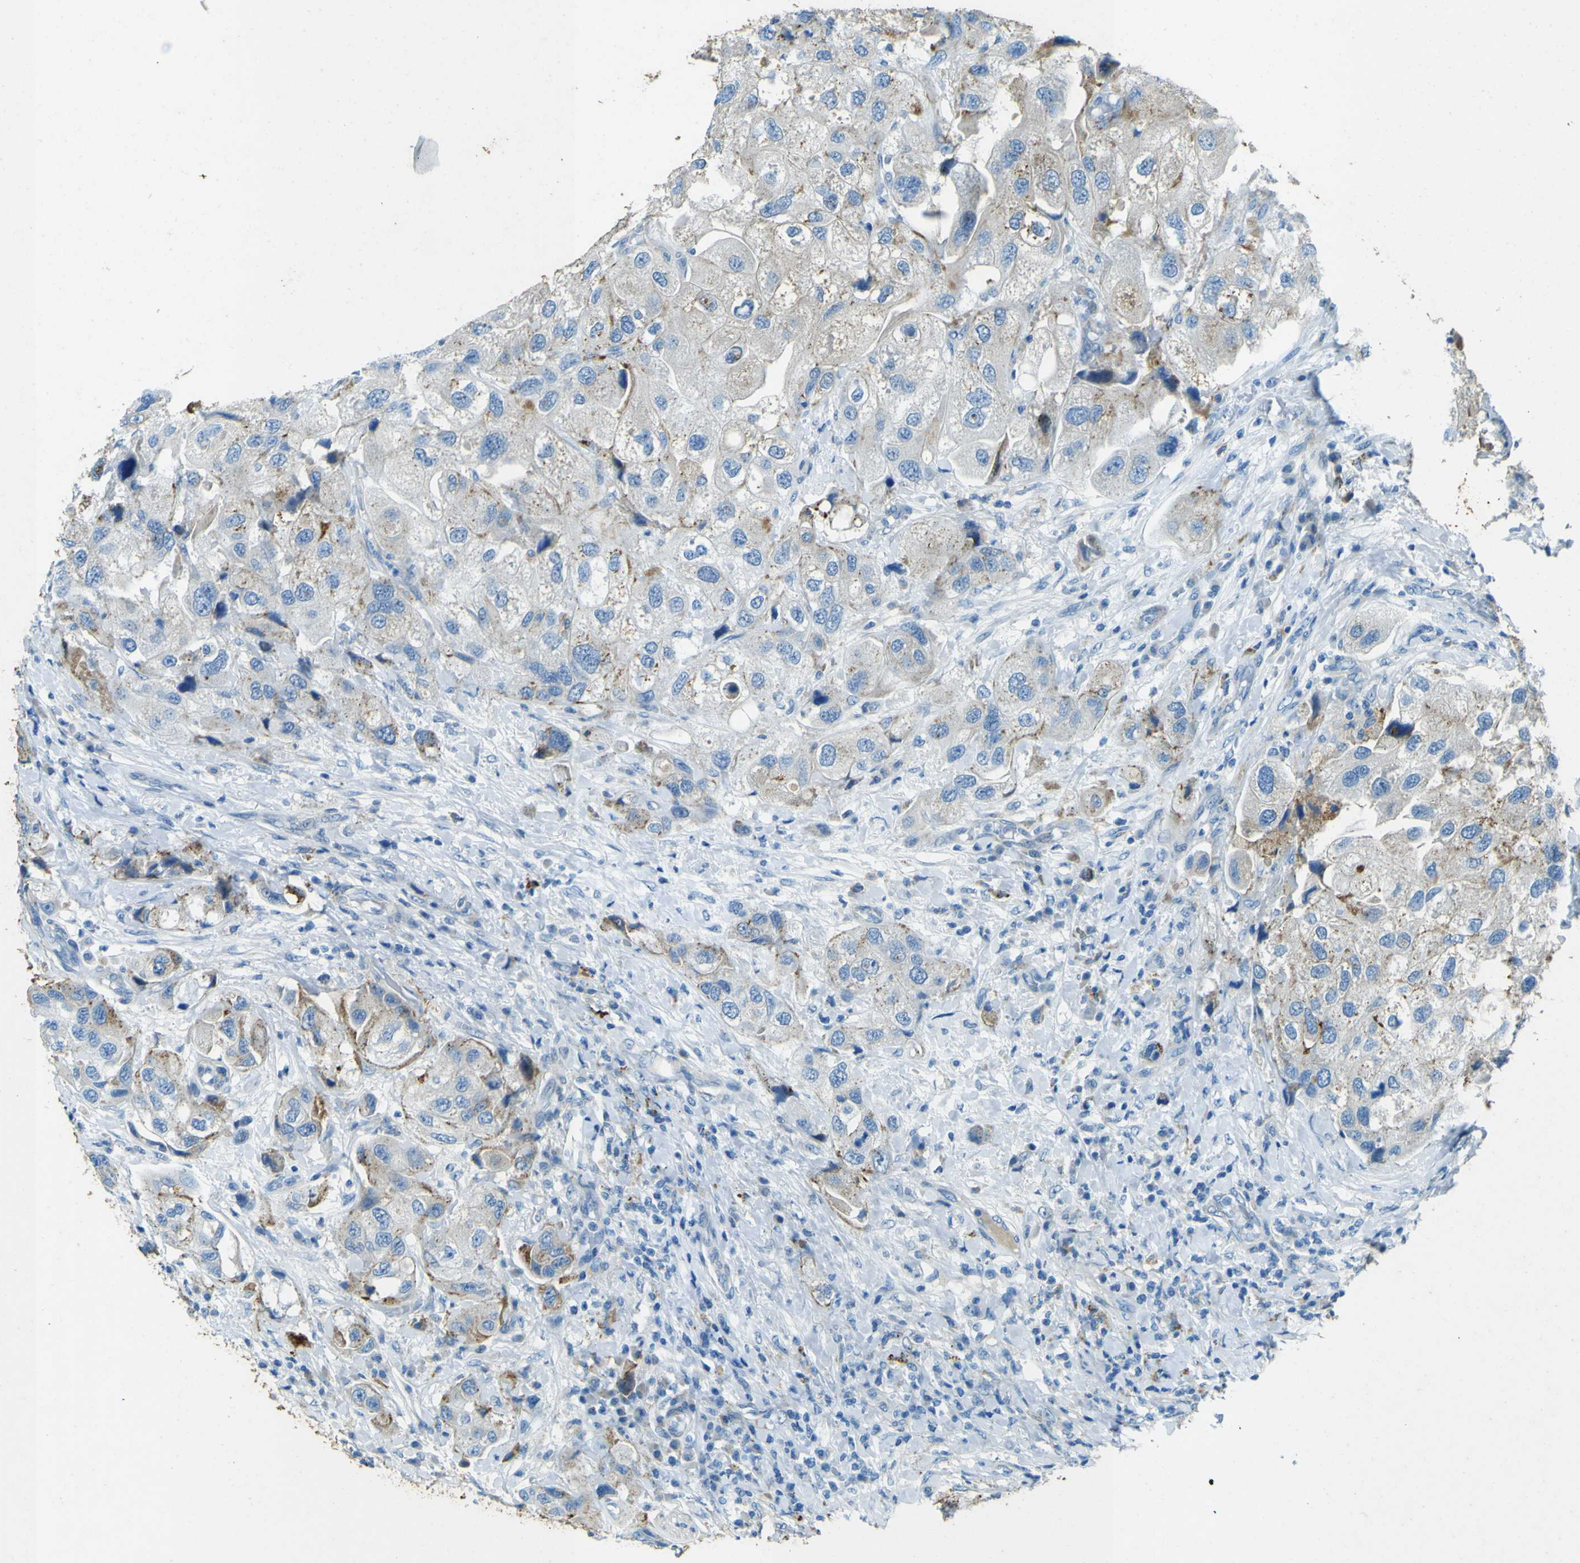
{"staining": {"intensity": "weak", "quantity": "25%-75%", "location": "cytoplasmic/membranous"}, "tissue": "urothelial cancer", "cell_type": "Tumor cells", "image_type": "cancer", "snomed": [{"axis": "morphology", "description": "Urothelial carcinoma, High grade"}, {"axis": "topography", "description": "Urinary bladder"}], "caption": "Immunohistochemical staining of urothelial cancer exhibits low levels of weak cytoplasmic/membranous protein staining in approximately 25%-75% of tumor cells.", "gene": "PDE9A", "patient": {"sex": "female", "age": 64}}